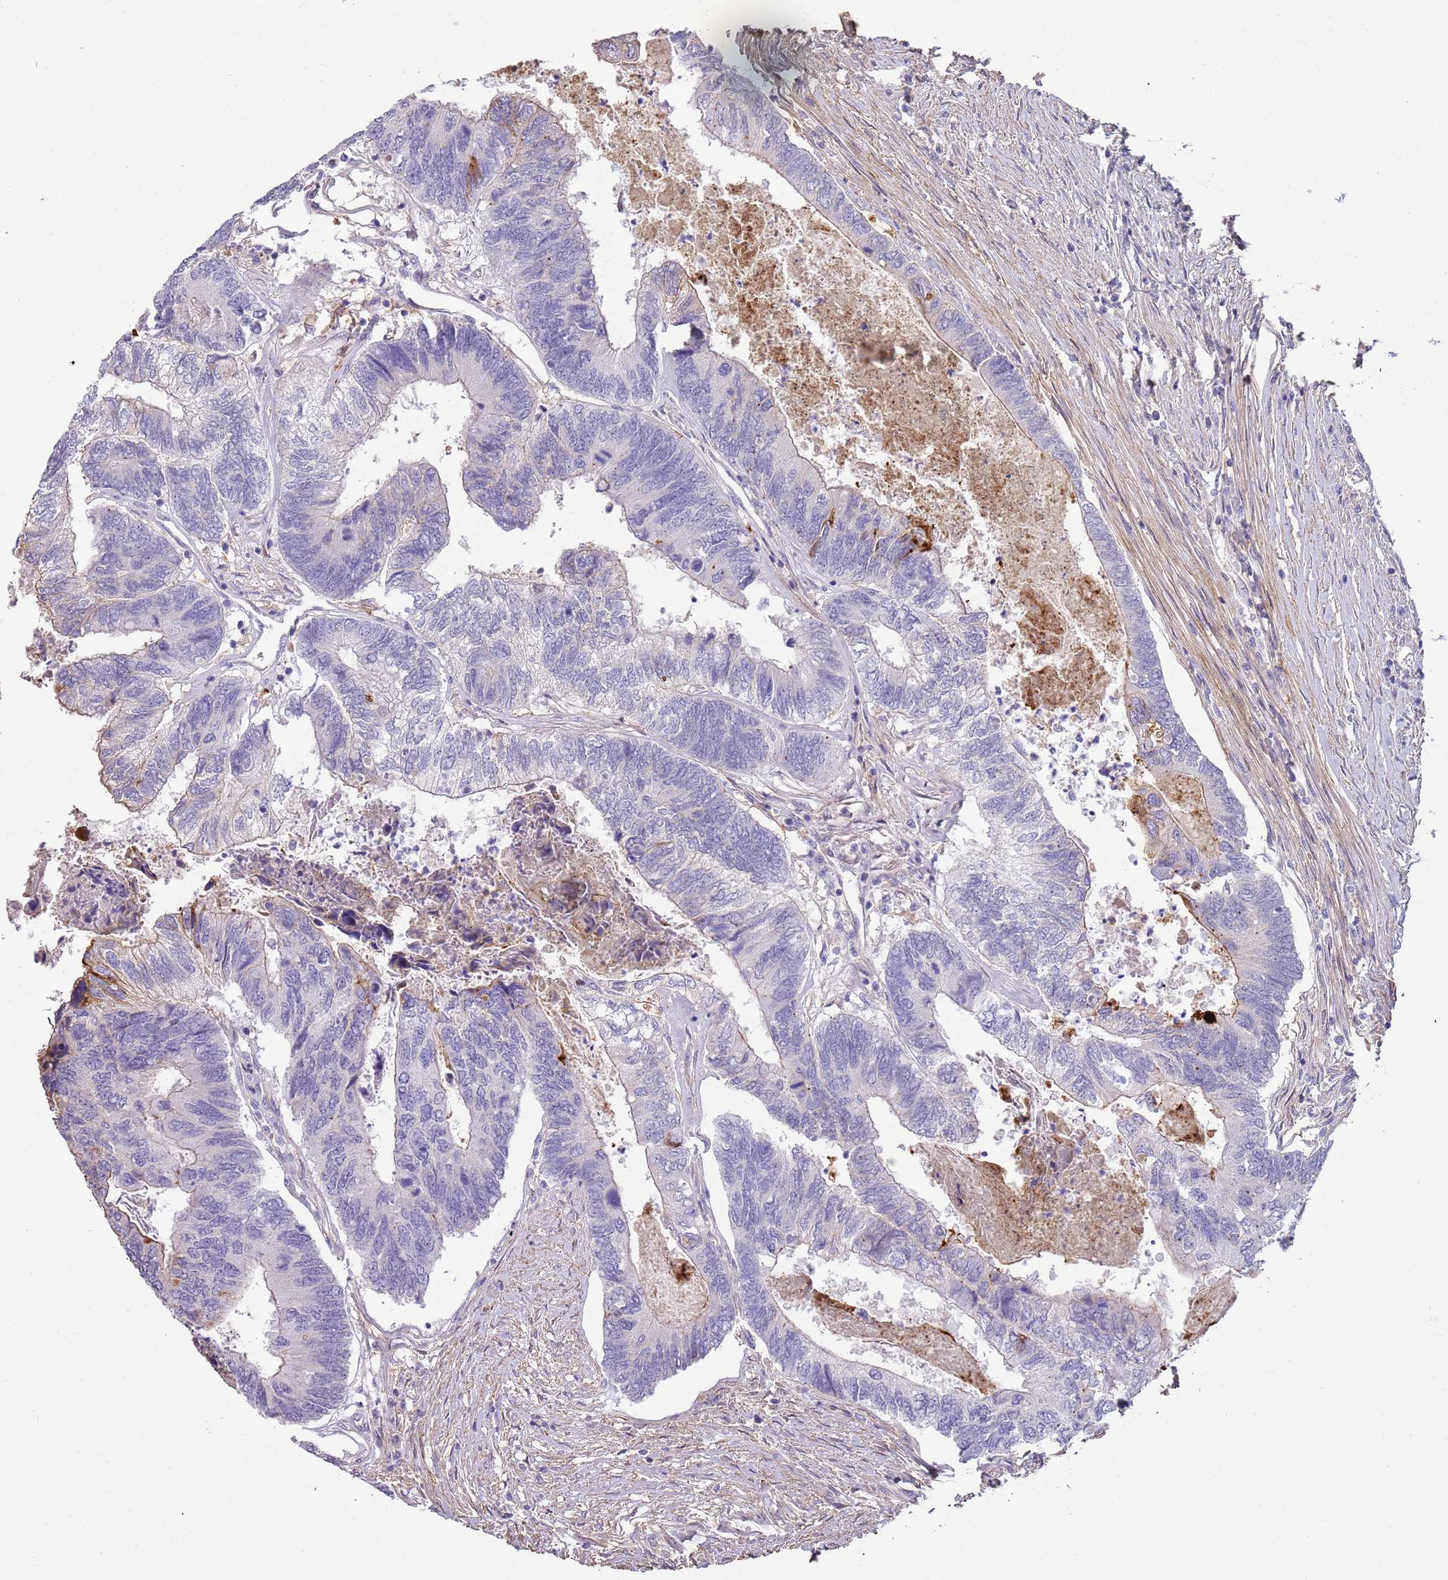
{"staining": {"intensity": "moderate", "quantity": "<25%", "location": "cytoplasmic/membranous"}, "tissue": "colorectal cancer", "cell_type": "Tumor cells", "image_type": "cancer", "snomed": [{"axis": "morphology", "description": "Adenocarcinoma, NOS"}, {"axis": "topography", "description": "Colon"}], "caption": "High-power microscopy captured an IHC histopathology image of colorectal adenocarcinoma, revealing moderate cytoplasmic/membranous expression in about <25% of tumor cells.", "gene": "NBPF3", "patient": {"sex": "female", "age": 67}}